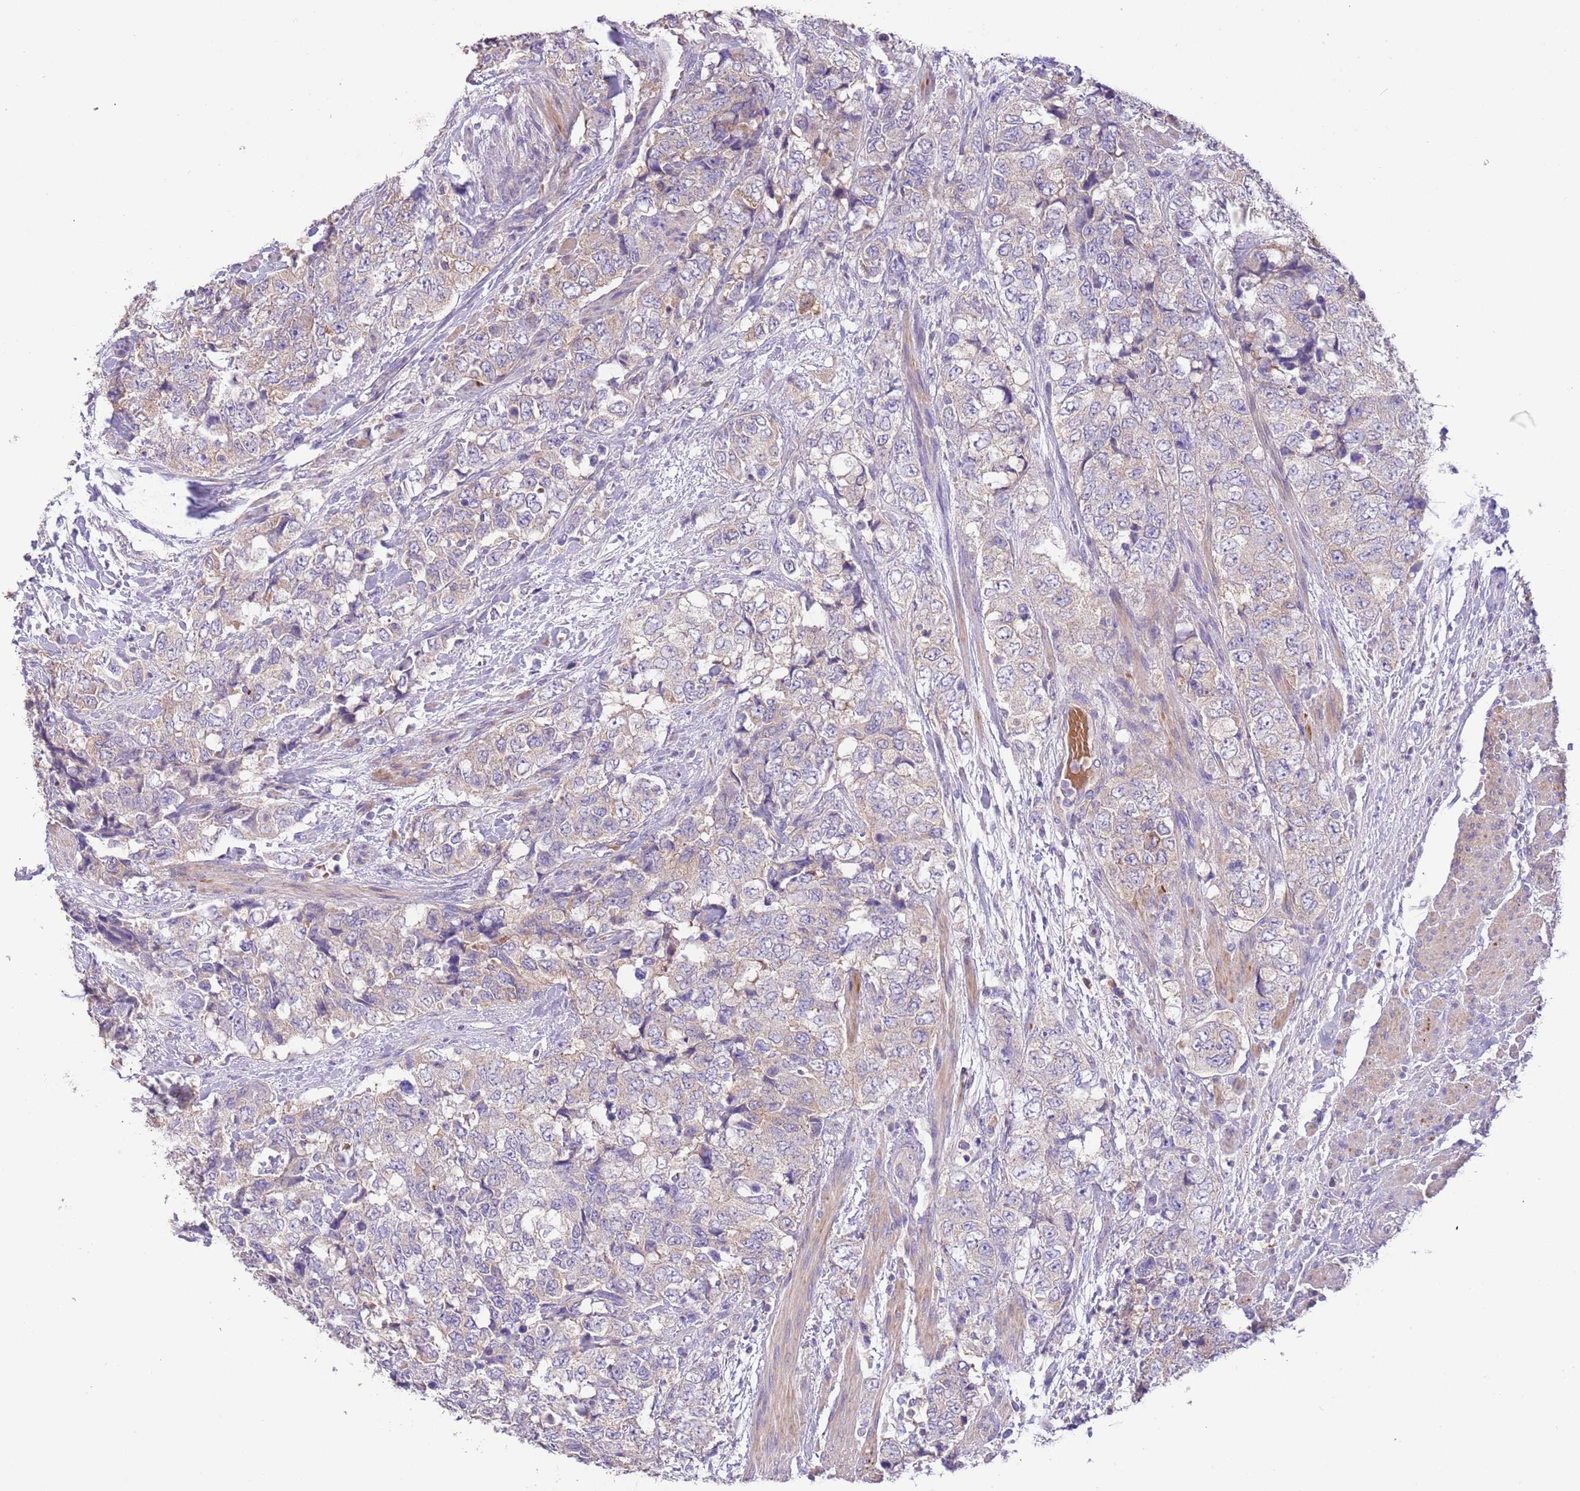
{"staining": {"intensity": "weak", "quantity": "25%-75%", "location": "cytoplasmic/membranous"}, "tissue": "urothelial cancer", "cell_type": "Tumor cells", "image_type": "cancer", "snomed": [{"axis": "morphology", "description": "Urothelial carcinoma, High grade"}, {"axis": "topography", "description": "Urinary bladder"}], "caption": "This is a photomicrograph of IHC staining of urothelial cancer, which shows weak positivity in the cytoplasmic/membranous of tumor cells.", "gene": "ZNF658", "patient": {"sex": "female", "age": 78}}